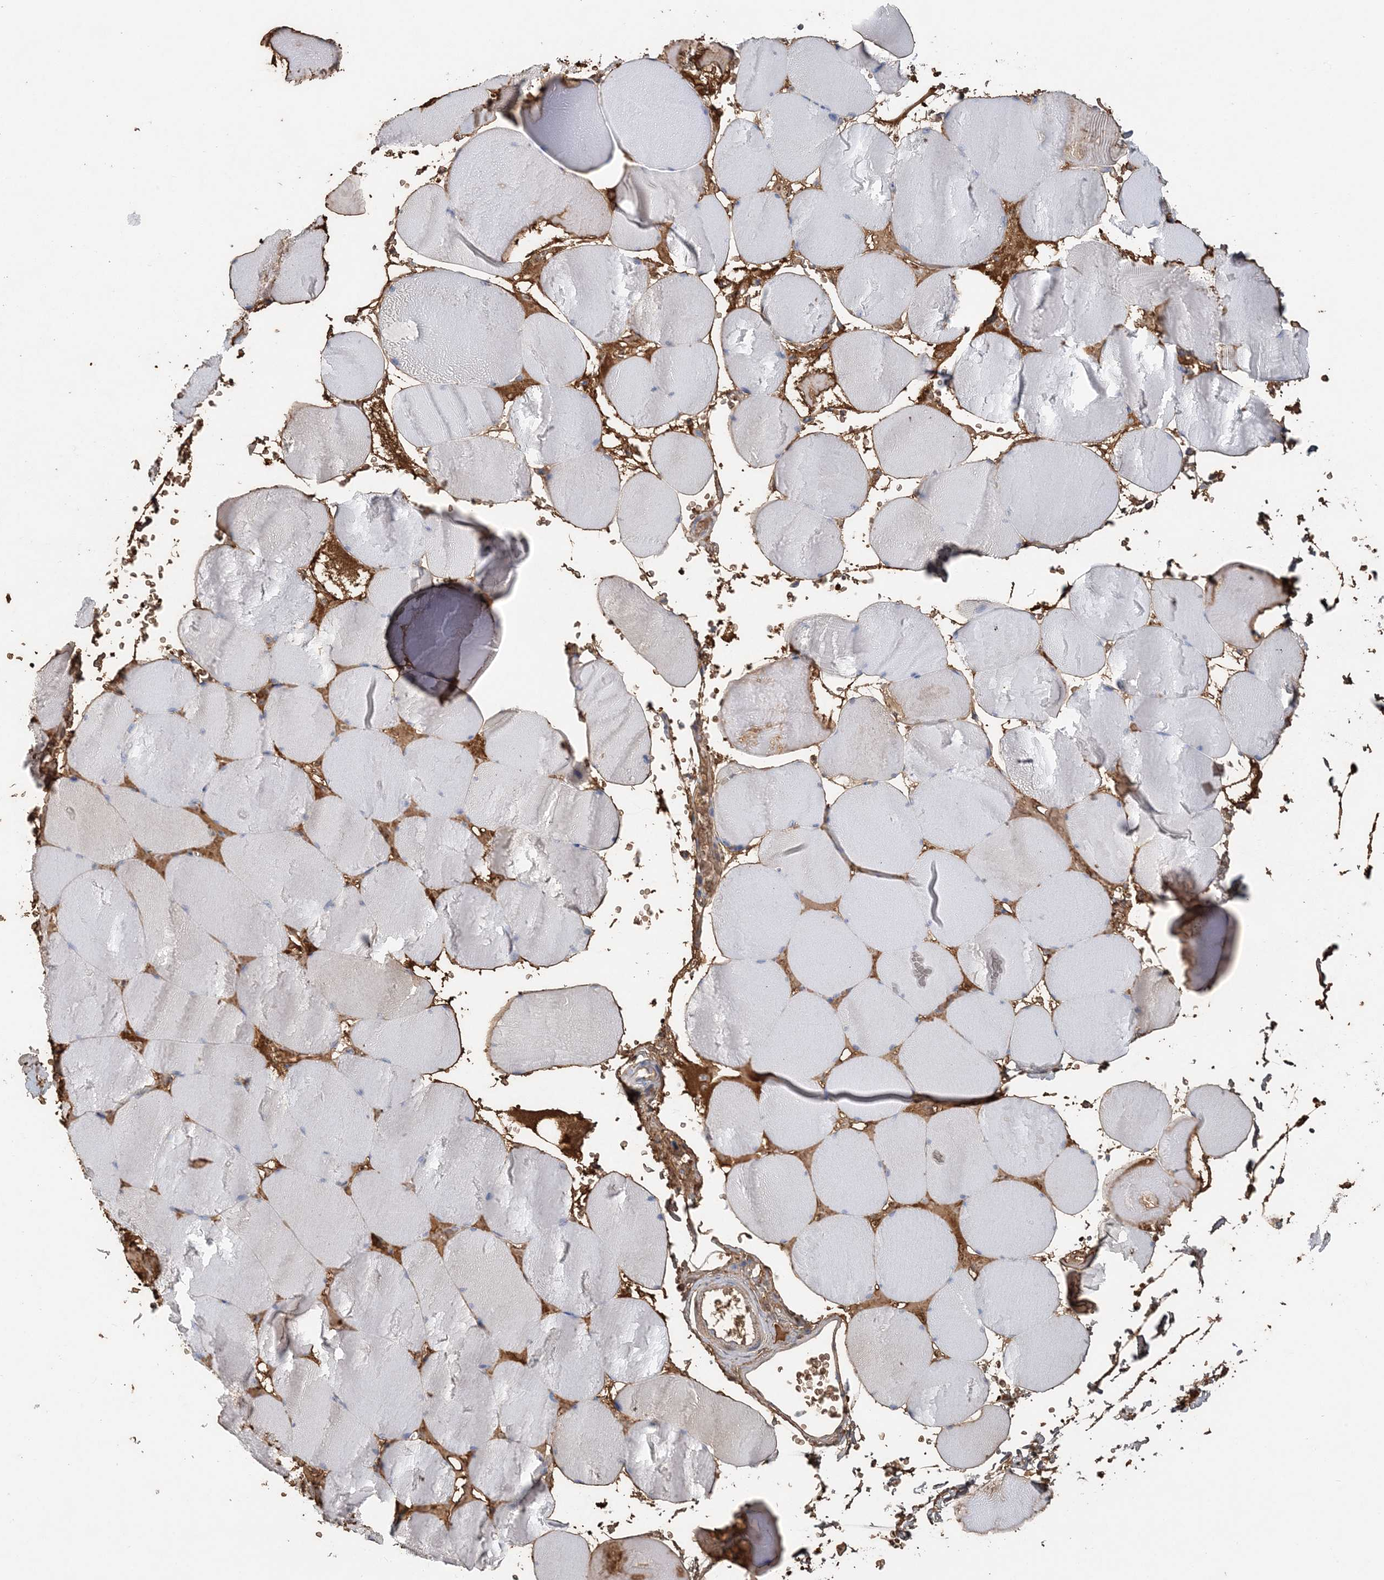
{"staining": {"intensity": "negative", "quantity": "none", "location": "none"}, "tissue": "skeletal muscle", "cell_type": "Myocytes", "image_type": "normal", "snomed": [{"axis": "morphology", "description": "Normal tissue, NOS"}, {"axis": "topography", "description": "Skeletal muscle"}, {"axis": "topography", "description": "Head-Neck"}], "caption": "High power microscopy photomicrograph of an immunohistochemistry (IHC) photomicrograph of unremarkable skeletal muscle, revealing no significant positivity in myocytes.", "gene": "HBD", "patient": {"sex": "male", "age": 66}}